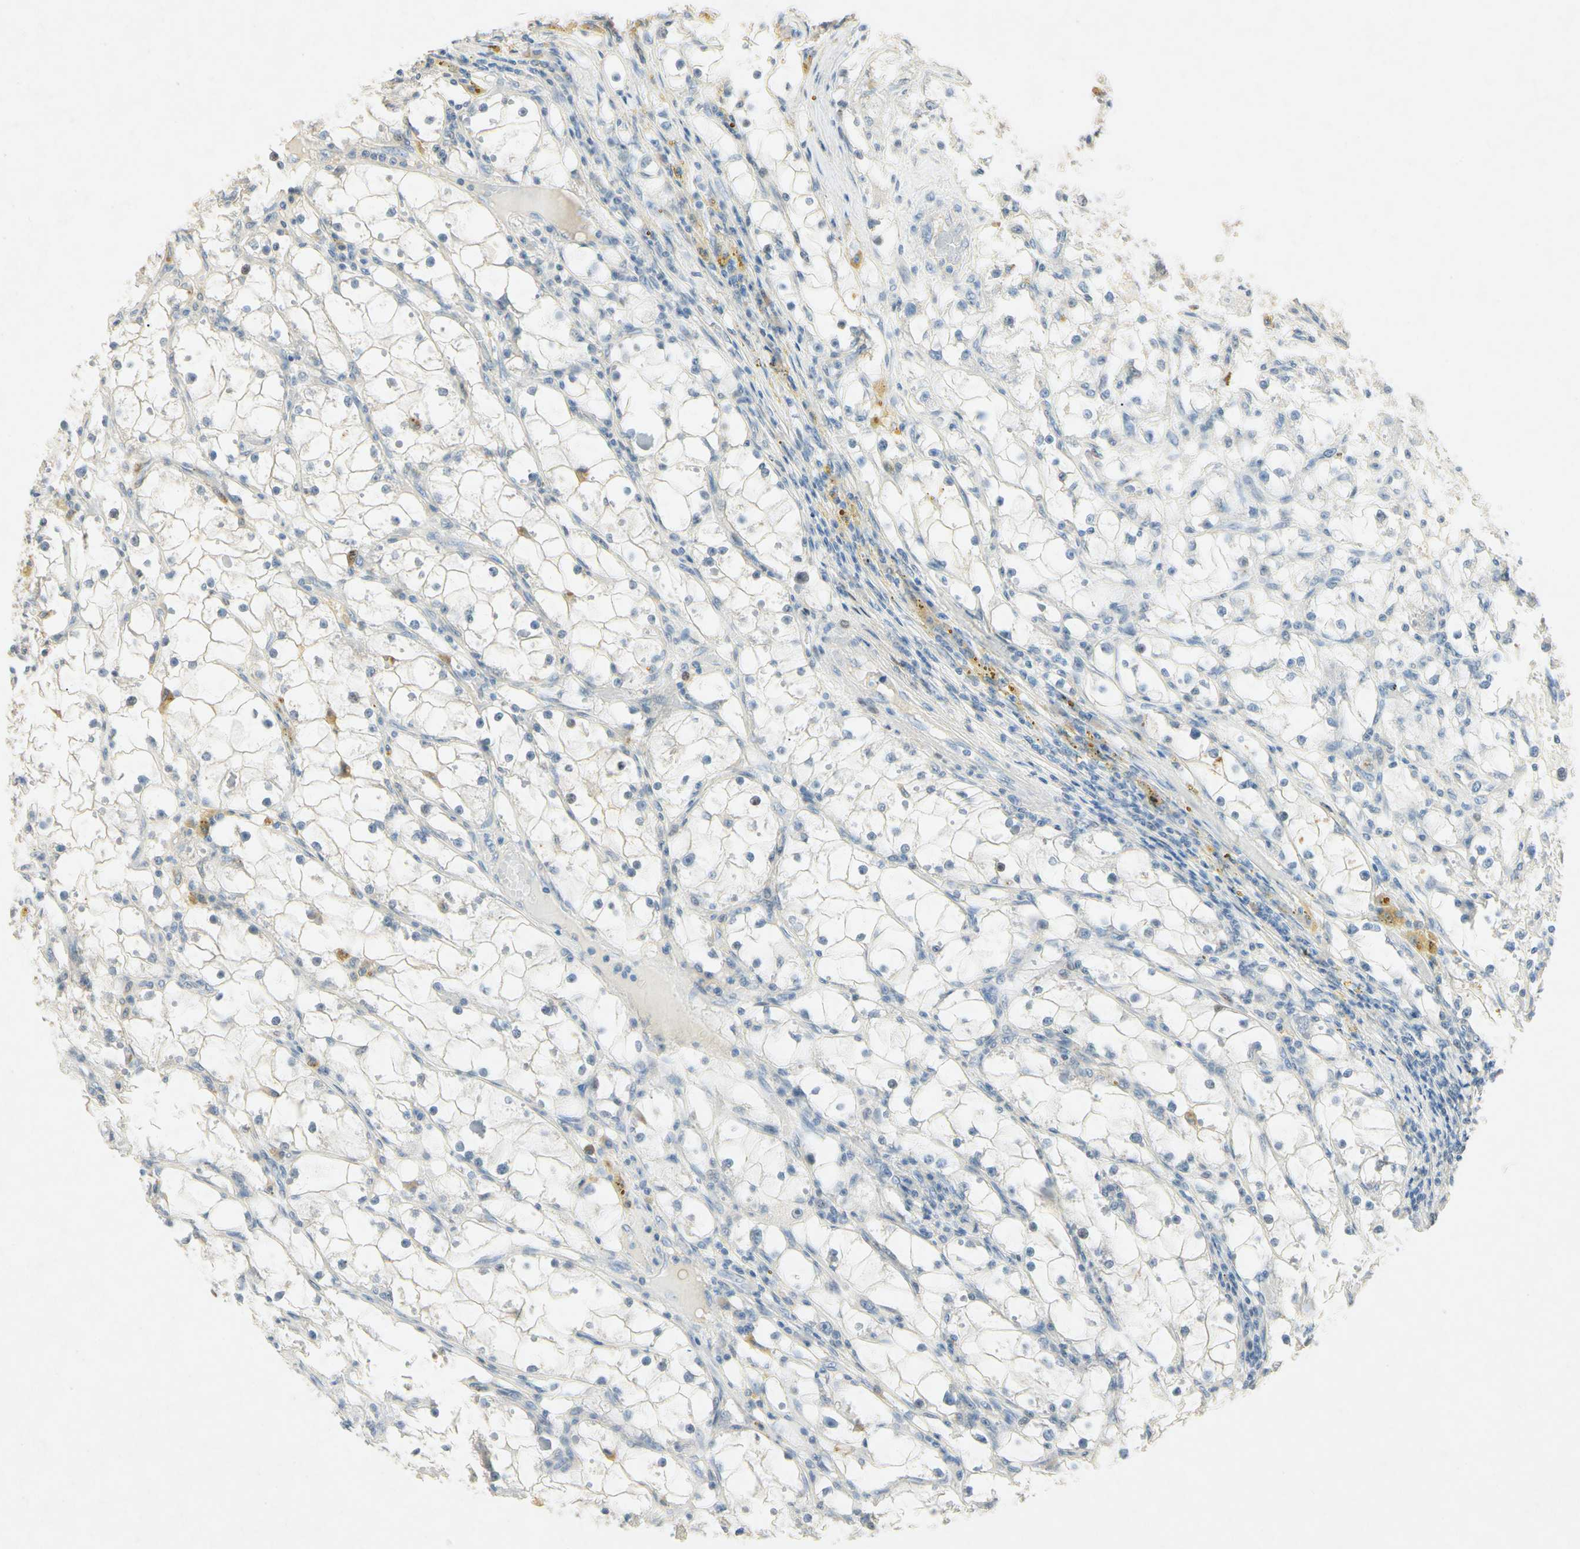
{"staining": {"intensity": "negative", "quantity": "none", "location": "none"}, "tissue": "renal cancer", "cell_type": "Tumor cells", "image_type": "cancer", "snomed": [{"axis": "morphology", "description": "Adenocarcinoma, NOS"}, {"axis": "topography", "description": "Kidney"}], "caption": "IHC photomicrograph of neoplastic tissue: adenocarcinoma (renal) stained with DAB shows no significant protein expression in tumor cells.", "gene": "HSPA1B", "patient": {"sex": "male", "age": 56}}